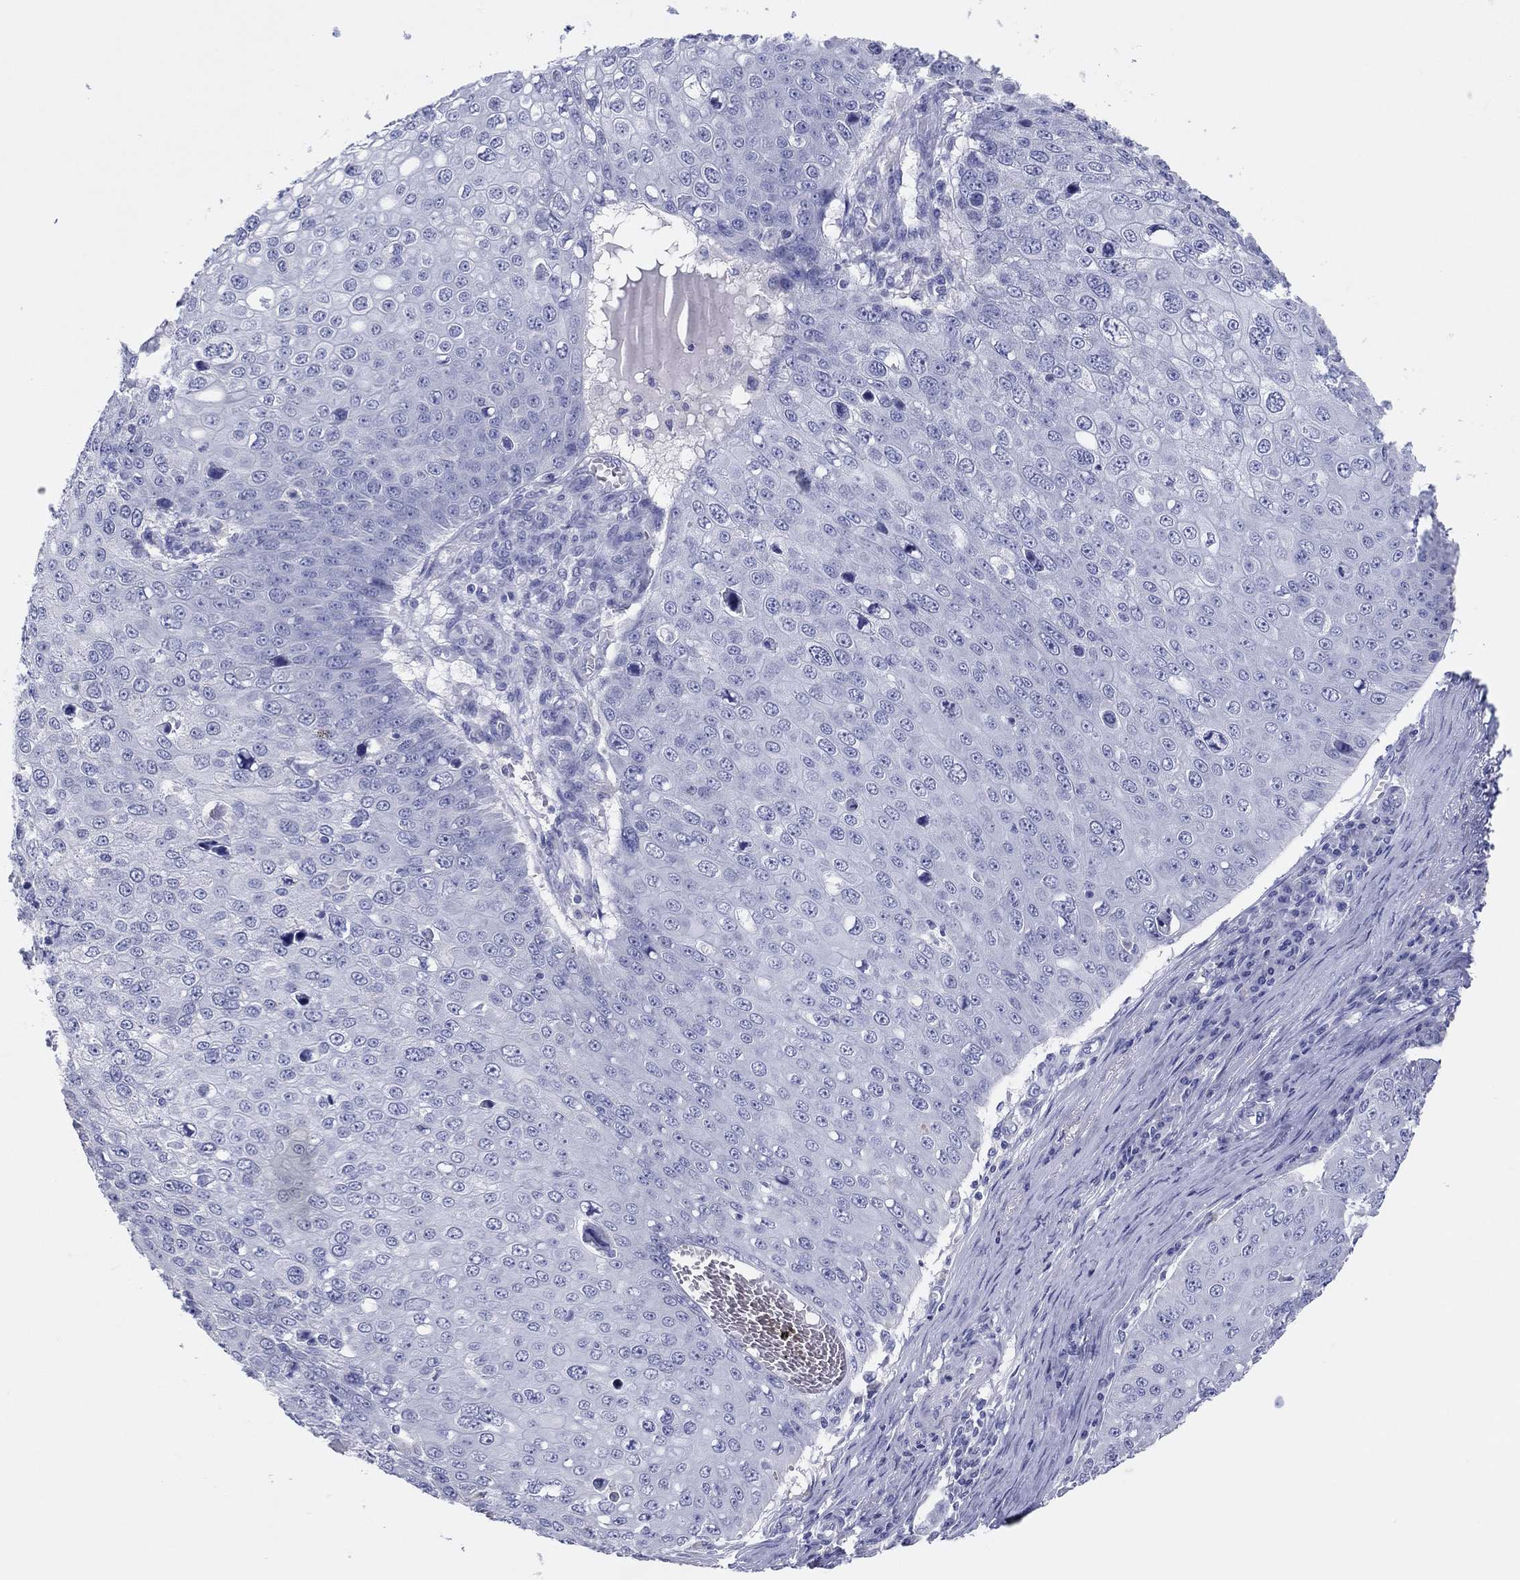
{"staining": {"intensity": "negative", "quantity": "none", "location": "none"}, "tissue": "skin cancer", "cell_type": "Tumor cells", "image_type": "cancer", "snomed": [{"axis": "morphology", "description": "Squamous cell carcinoma, NOS"}, {"axis": "topography", "description": "Skin"}], "caption": "Tumor cells show no significant expression in skin squamous cell carcinoma. (DAB (3,3'-diaminobenzidine) immunohistochemistry with hematoxylin counter stain).", "gene": "ERICH3", "patient": {"sex": "male", "age": 71}}